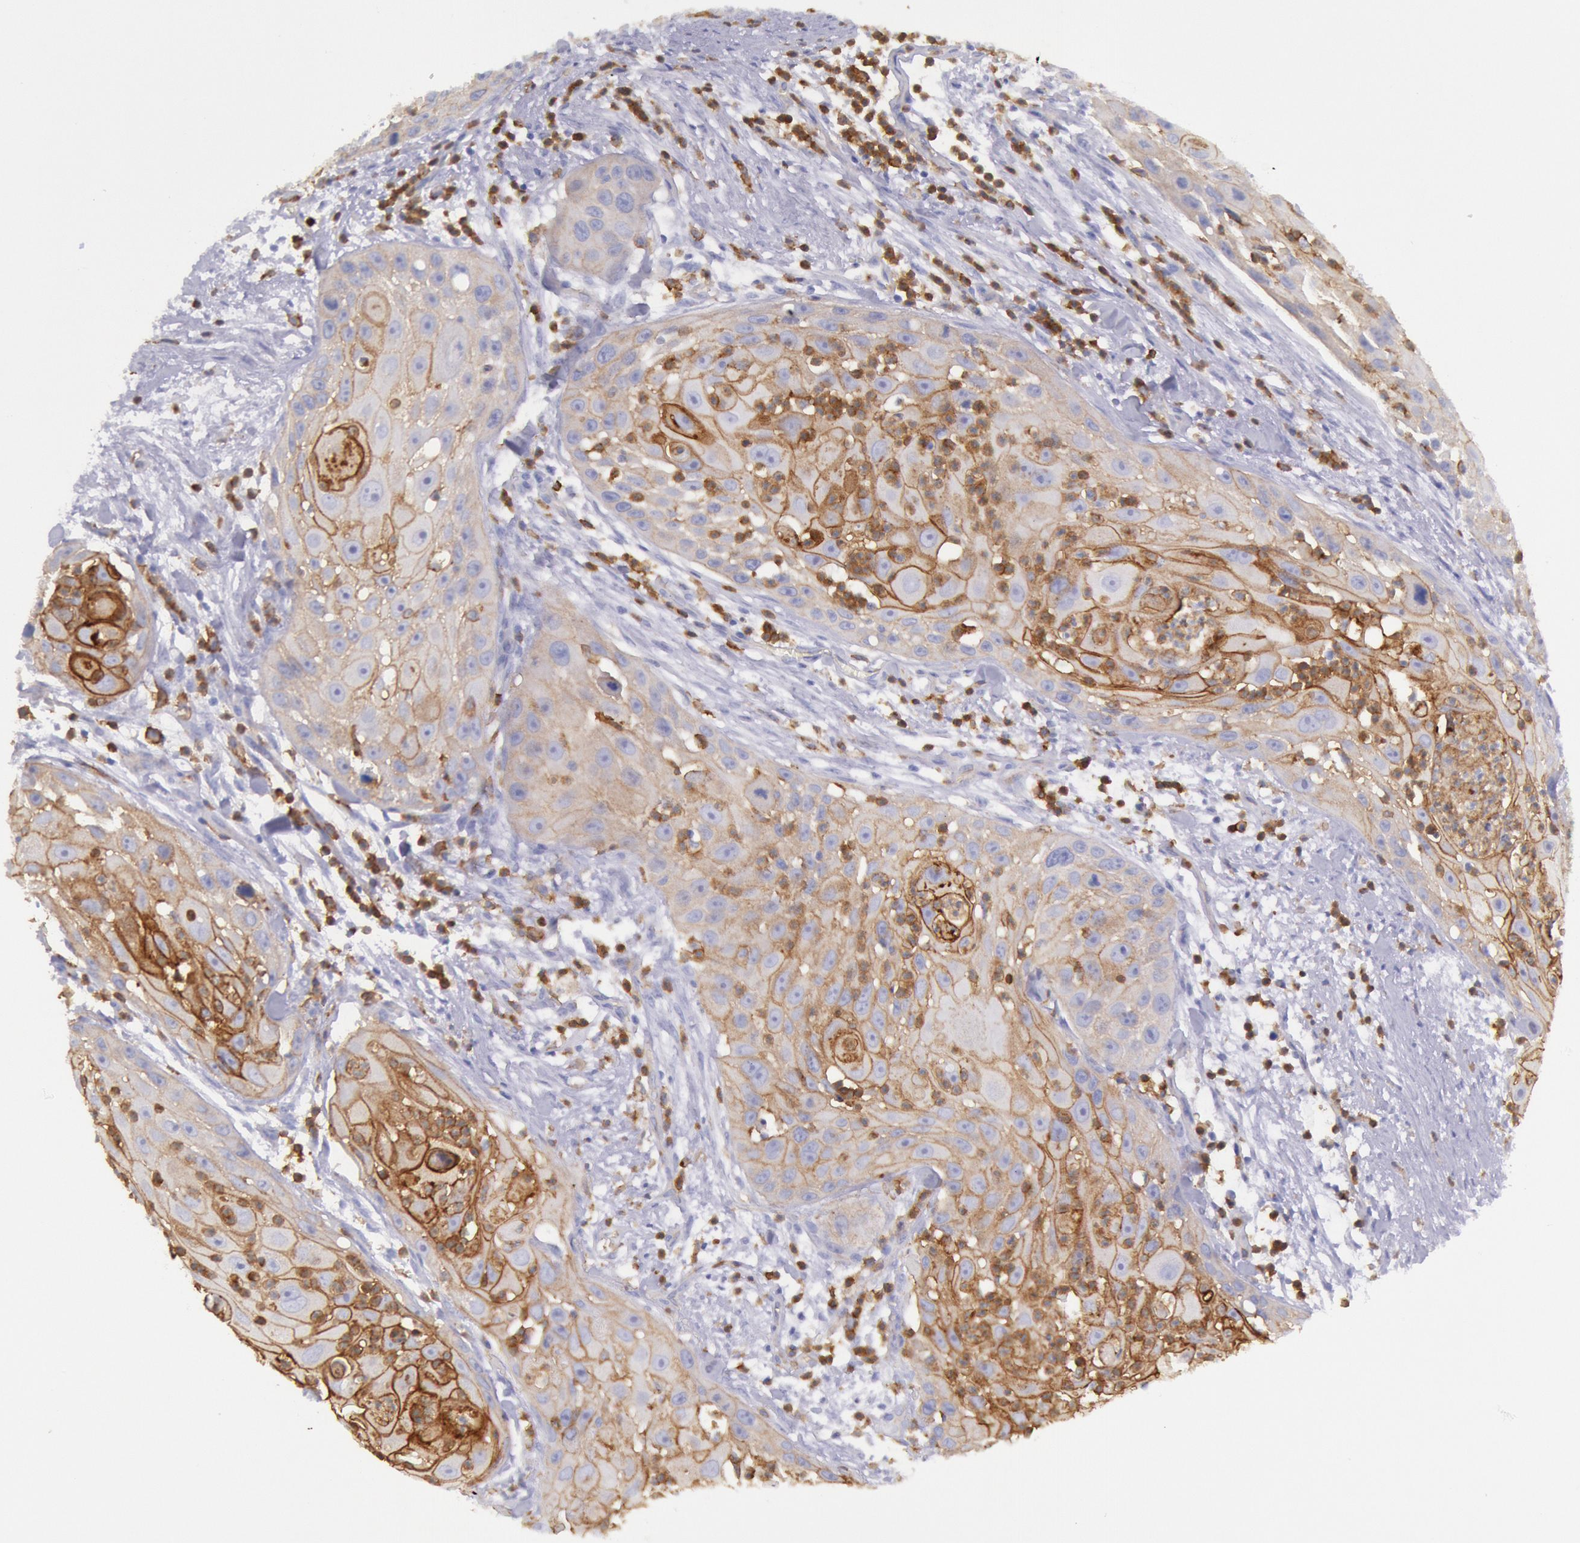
{"staining": {"intensity": "moderate", "quantity": "25%-75%", "location": "cytoplasmic/membranous"}, "tissue": "head and neck cancer", "cell_type": "Tumor cells", "image_type": "cancer", "snomed": [{"axis": "morphology", "description": "Squamous cell carcinoma, NOS"}, {"axis": "topography", "description": "Head-Neck"}], "caption": "A brown stain highlights moderate cytoplasmic/membranous expression of a protein in head and neck squamous cell carcinoma tumor cells.", "gene": "LYN", "patient": {"sex": "male", "age": 64}}